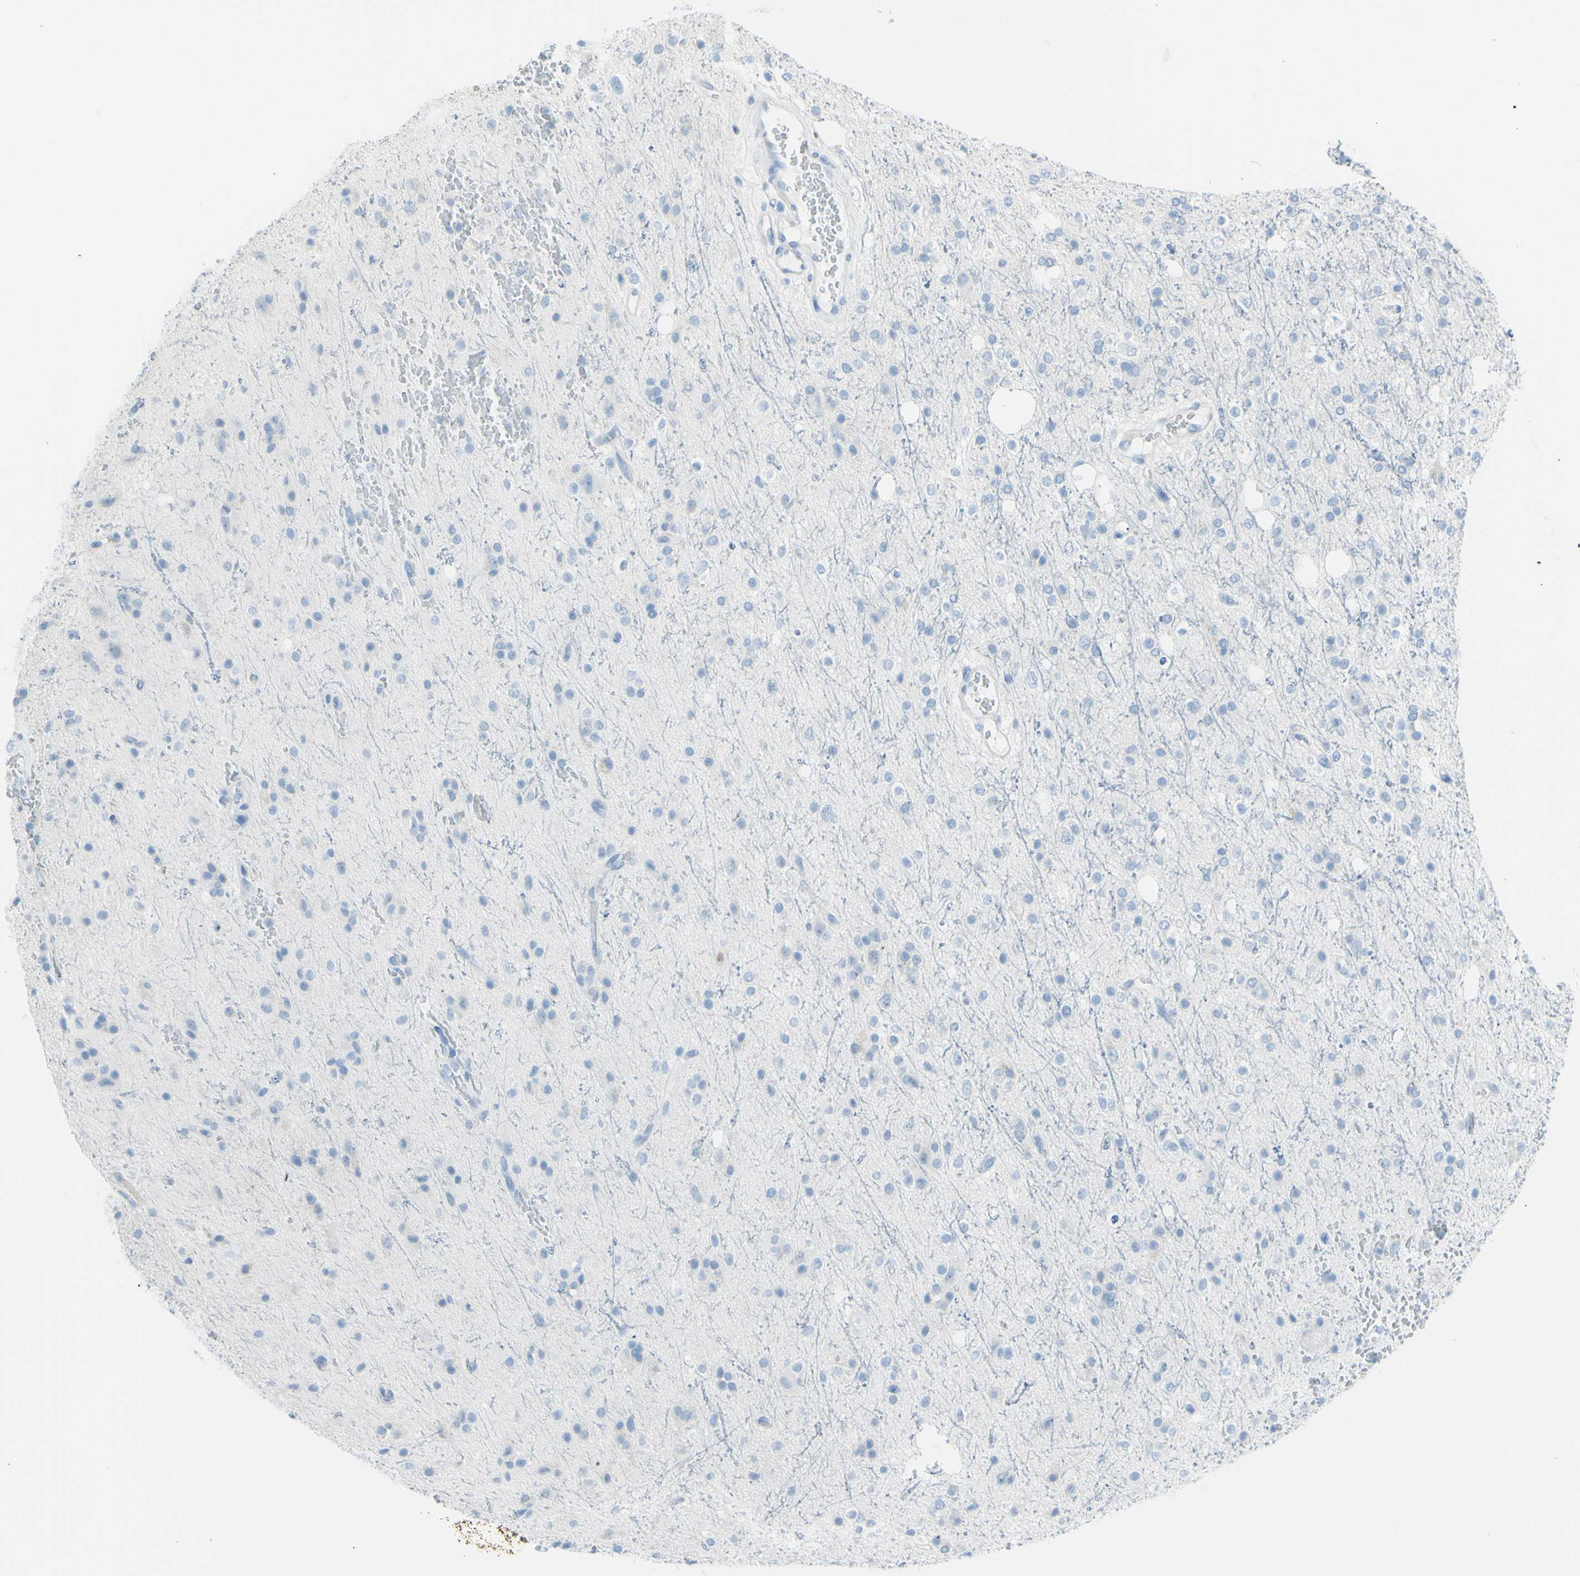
{"staining": {"intensity": "negative", "quantity": "none", "location": "none"}, "tissue": "glioma", "cell_type": "Tumor cells", "image_type": "cancer", "snomed": [{"axis": "morphology", "description": "Glioma, malignant, High grade"}, {"axis": "topography", "description": "Brain"}], "caption": "Immunohistochemistry (IHC) image of neoplastic tissue: glioma stained with DAB reveals no significant protein staining in tumor cells.", "gene": "TFPI2", "patient": {"sex": "male", "age": 47}}